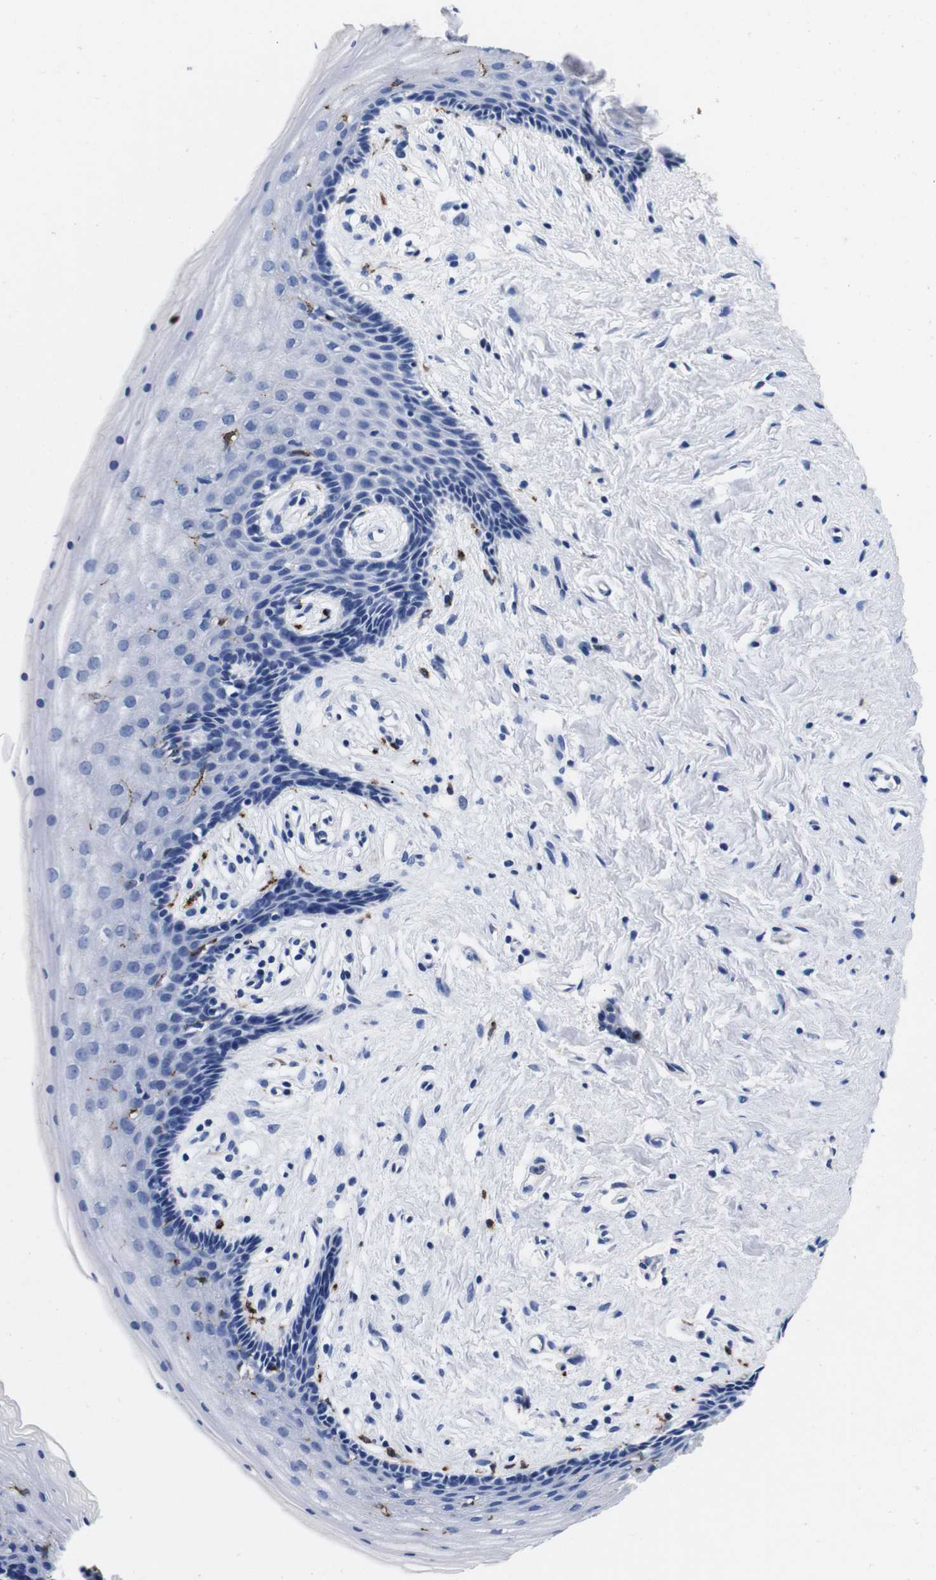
{"staining": {"intensity": "negative", "quantity": "none", "location": "none"}, "tissue": "vagina", "cell_type": "Squamous epithelial cells", "image_type": "normal", "snomed": [{"axis": "morphology", "description": "Normal tissue, NOS"}, {"axis": "topography", "description": "Vagina"}], "caption": "Immunohistochemistry (IHC) histopathology image of normal vagina: vagina stained with DAB (3,3'-diaminobenzidine) displays no significant protein expression in squamous epithelial cells. (Immunohistochemistry (IHC), brightfield microscopy, high magnification).", "gene": "ENSG00000248993", "patient": {"sex": "female", "age": 44}}